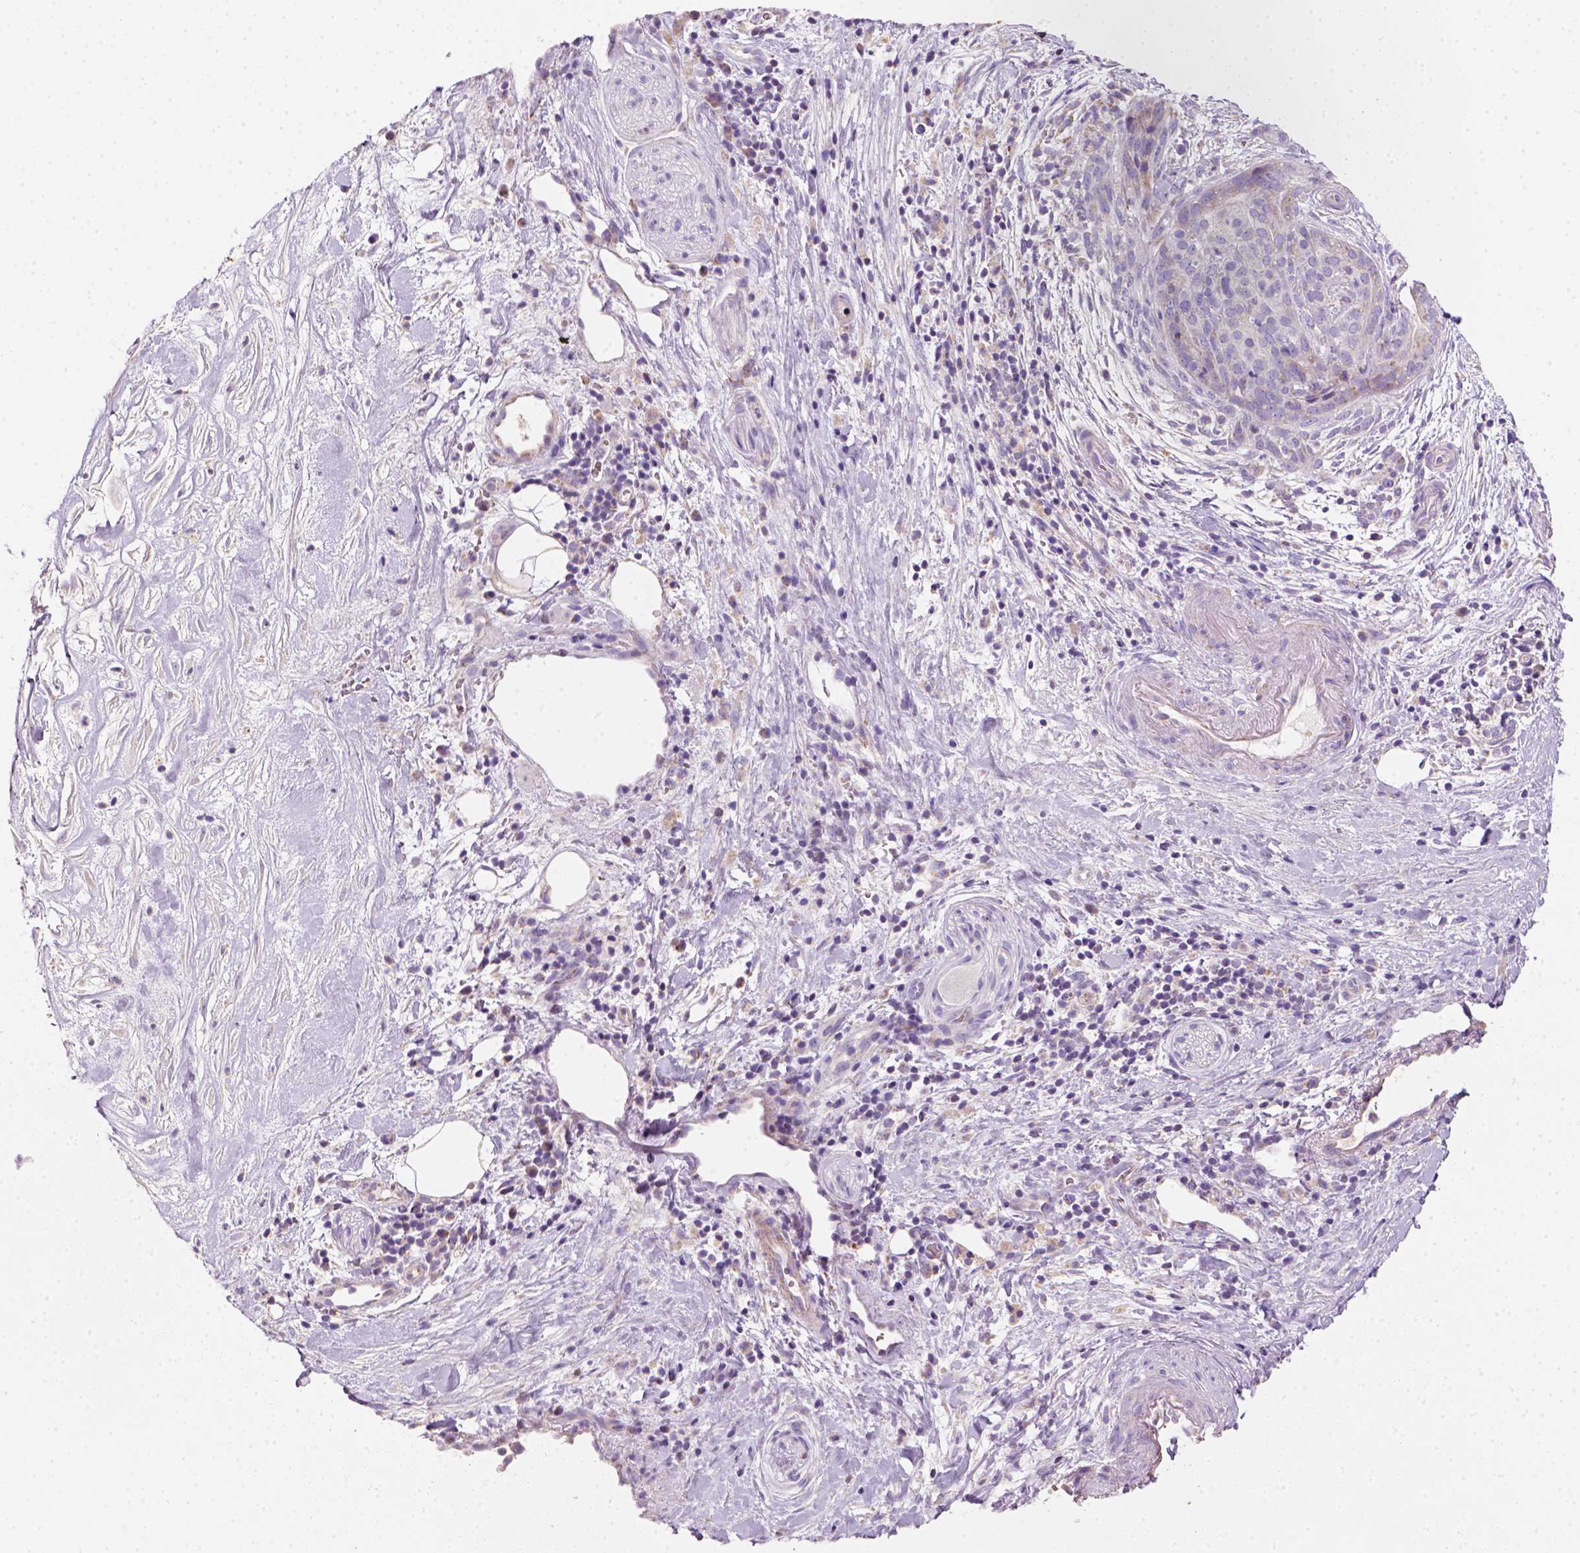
{"staining": {"intensity": "moderate", "quantity": "<25%", "location": "cytoplasmic/membranous"}, "tissue": "pancreatic cancer", "cell_type": "Tumor cells", "image_type": "cancer", "snomed": [{"axis": "morphology", "description": "Adenocarcinoma, NOS"}, {"axis": "topography", "description": "Pancreas"}], "caption": "Immunohistochemistry (IHC) of human pancreatic adenocarcinoma demonstrates low levels of moderate cytoplasmic/membranous staining in about <25% of tumor cells.", "gene": "CES2", "patient": {"sex": "male", "age": 44}}